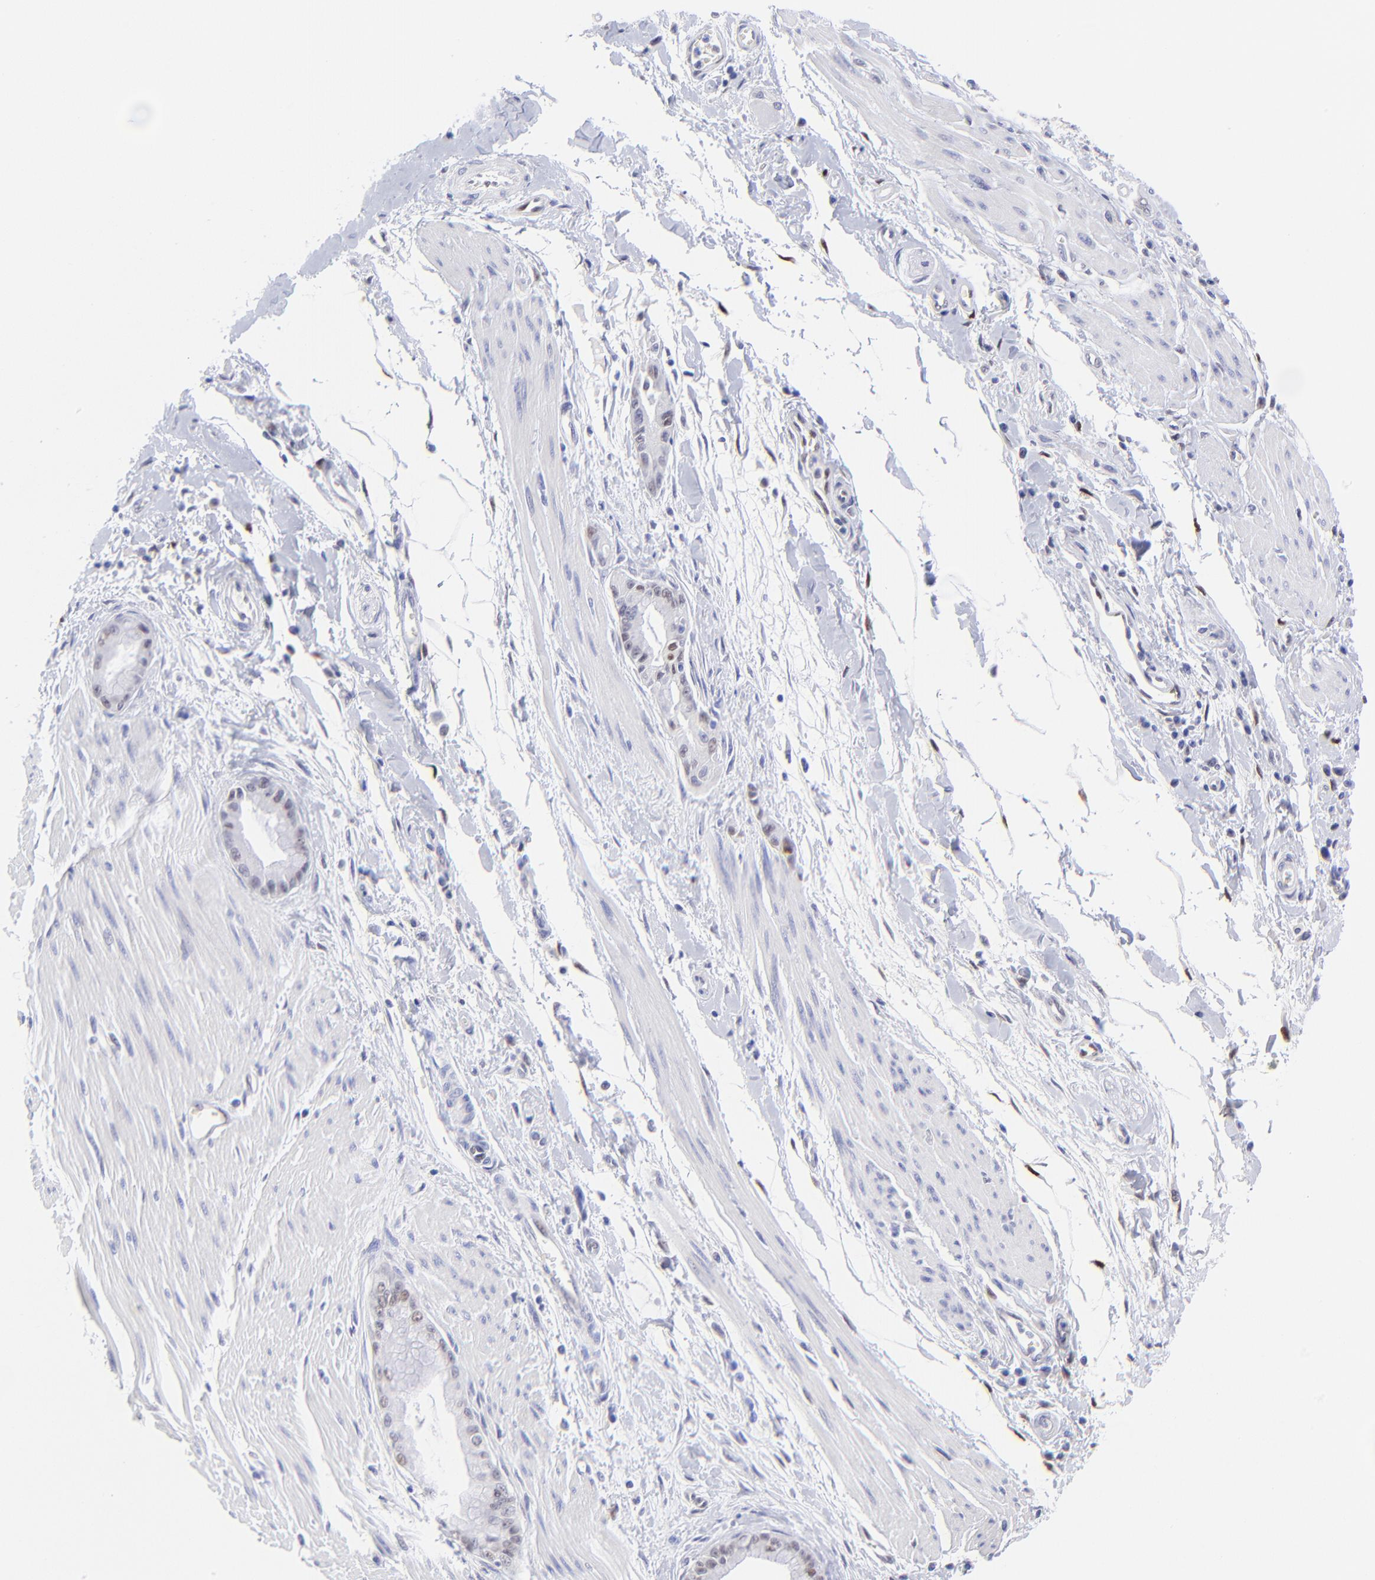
{"staining": {"intensity": "moderate", "quantity": "25%-75%", "location": "nuclear"}, "tissue": "pancreatic cancer", "cell_type": "Tumor cells", "image_type": "cancer", "snomed": [{"axis": "morphology", "description": "Adenocarcinoma, NOS"}, {"axis": "topography", "description": "Pancreas"}], "caption": "Immunohistochemical staining of pancreatic cancer exhibits moderate nuclear protein expression in about 25%-75% of tumor cells.", "gene": "KLF4", "patient": {"sex": "male", "age": 59}}